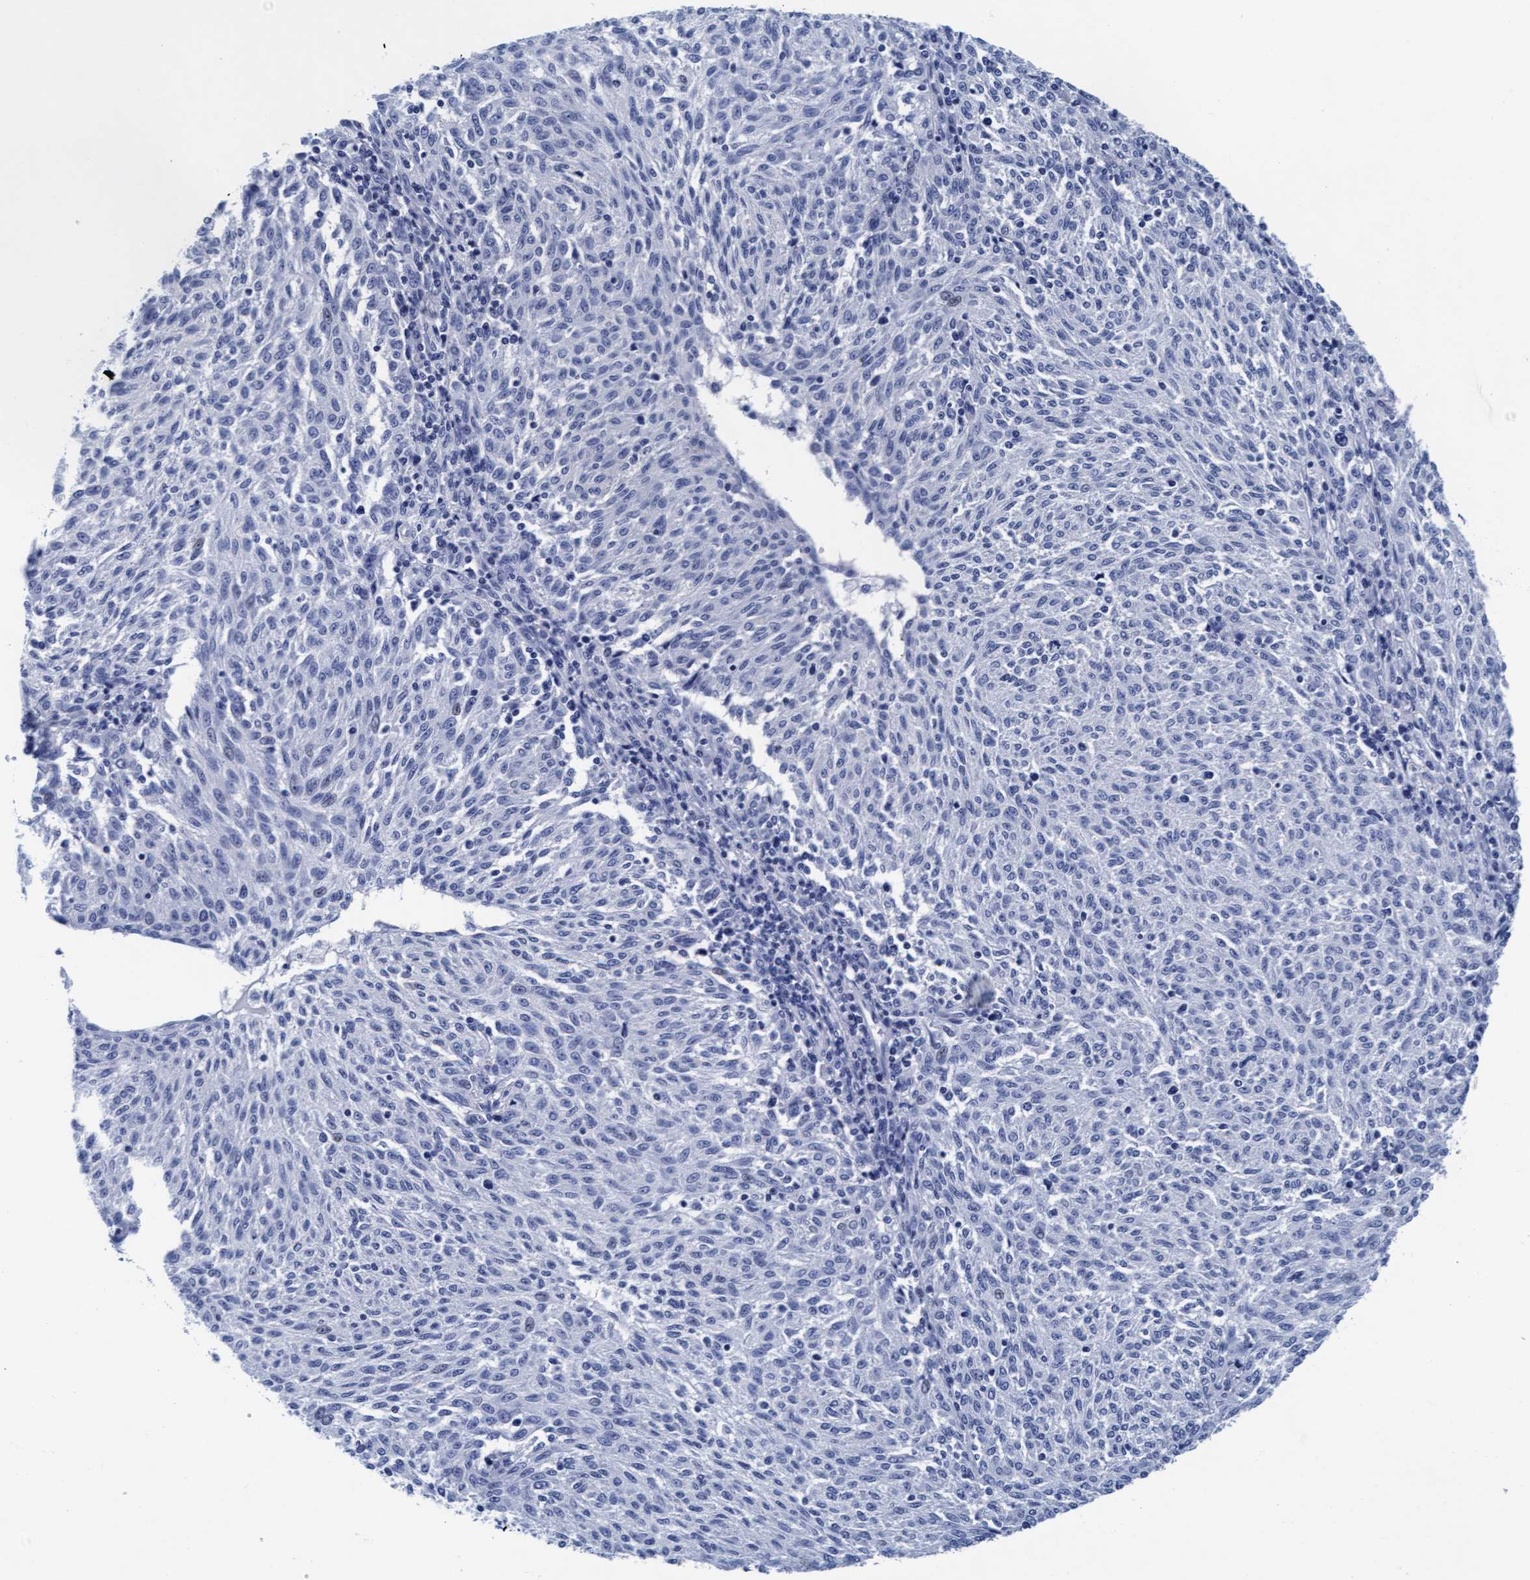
{"staining": {"intensity": "negative", "quantity": "none", "location": "none"}, "tissue": "melanoma", "cell_type": "Tumor cells", "image_type": "cancer", "snomed": [{"axis": "morphology", "description": "Malignant melanoma, NOS"}, {"axis": "topography", "description": "Skin"}], "caption": "Histopathology image shows no significant protein staining in tumor cells of melanoma.", "gene": "ARSG", "patient": {"sex": "female", "age": 72}}